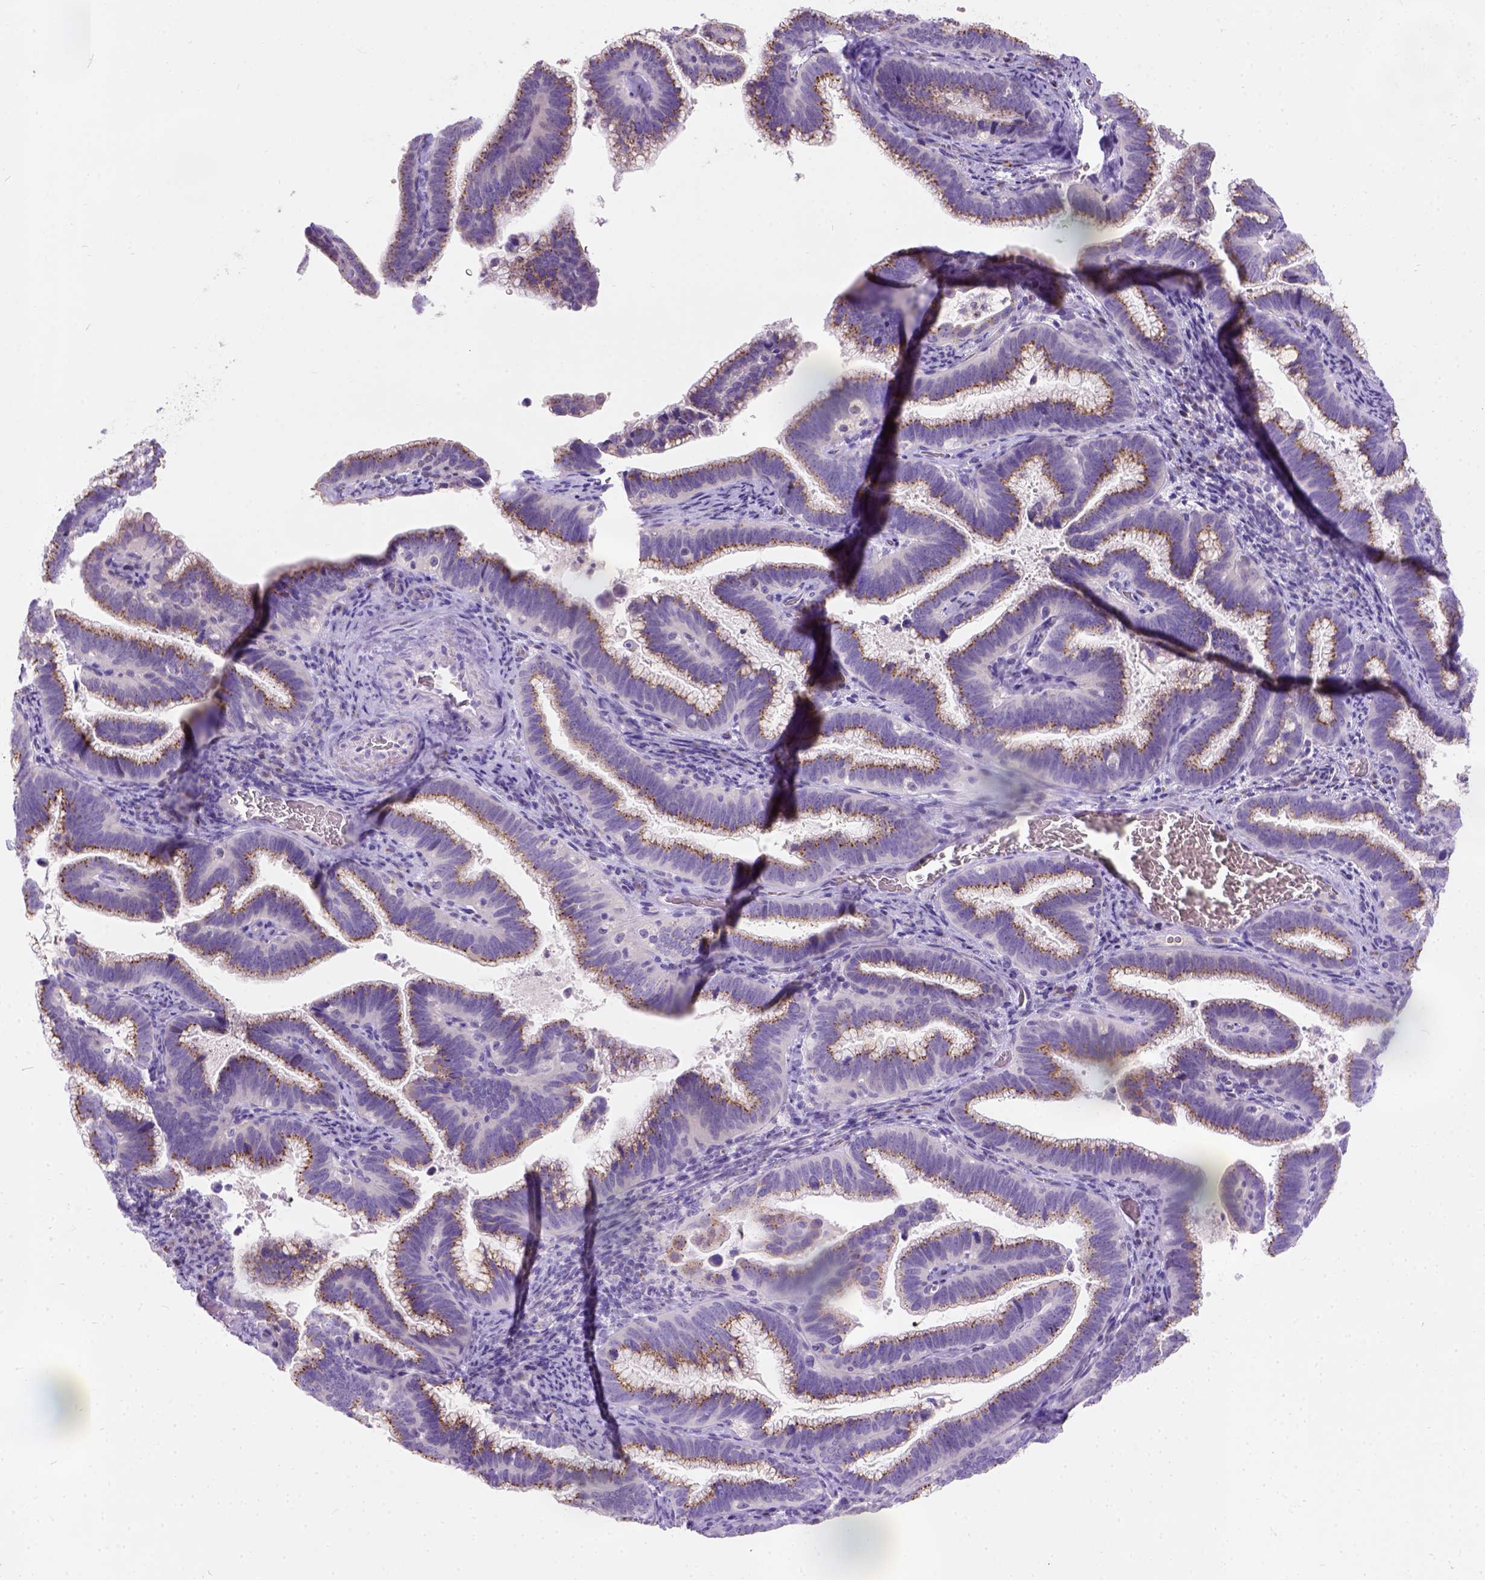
{"staining": {"intensity": "moderate", "quantity": ">75%", "location": "cytoplasmic/membranous"}, "tissue": "cervical cancer", "cell_type": "Tumor cells", "image_type": "cancer", "snomed": [{"axis": "morphology", "description": "Adenocarcinoma, NOS"}, {"axis": "topography", "description": "Cervix"}], "caption": "Protein analysis of cervical cancer tissue shows moderate cytoplasmic/membranous expression in about >75% of tumor cells.", "gene": "PHF7", "patient": {"sex": "female", "age": 61}}